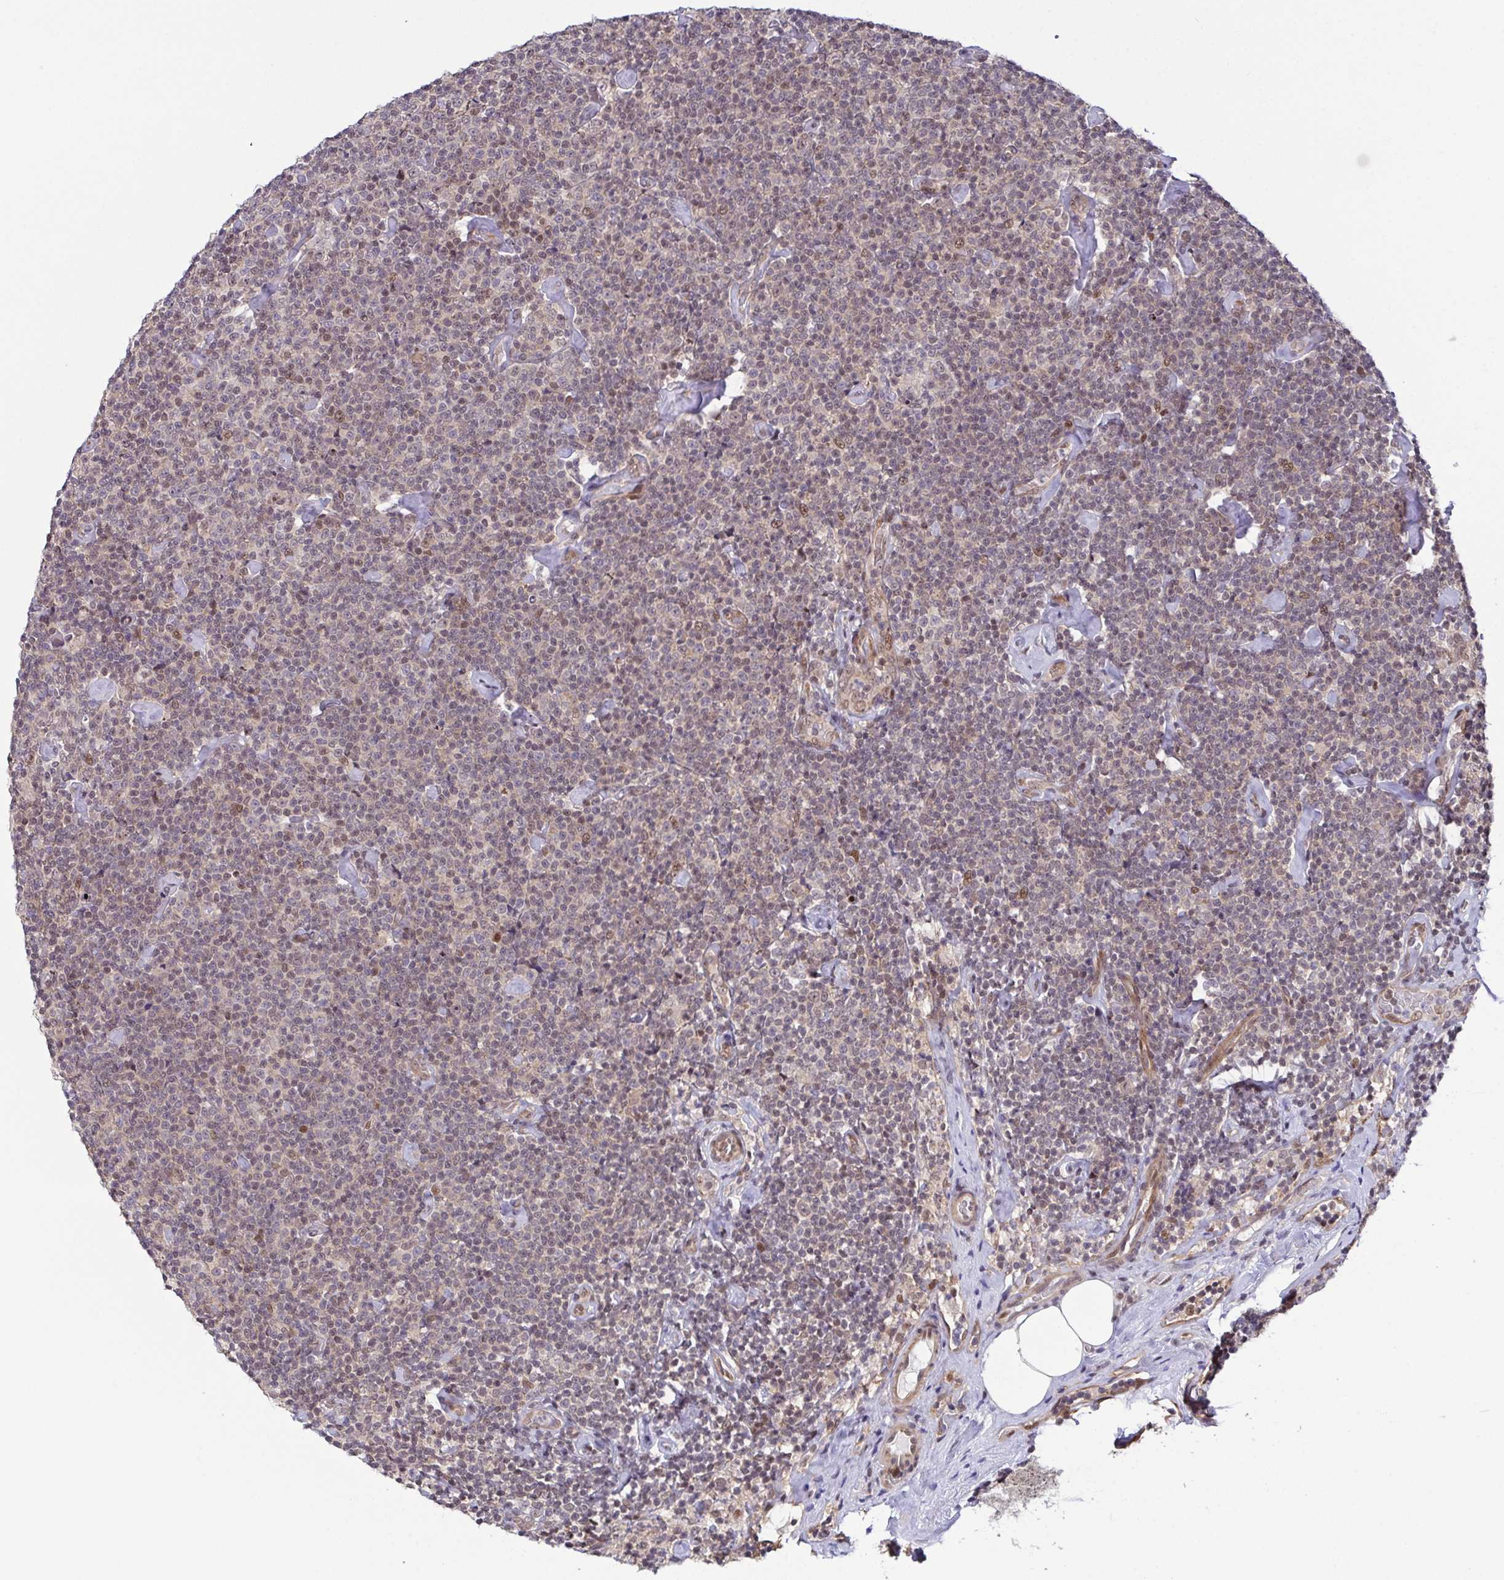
{"staining": {"intensity": "weak", "quantity": "<25%", "location": "nuclear"}, "tissue": "lymphoma", "cell_type": "Tumor cells", "image_type": "cancer", "snomed": [{"axis": "morphology", "description": "Malignant lymphoma, non-Hodgkin's type, Low grade"}, {"axis": "topography", "description": "Lymph node"}], "caption": "The photomicrograph displays no staining of tumor cells in low-grade malignant lymphoma, non-Hodgkin's type.", "gene": "DNAJB1", "patient": {"sex": "male", "age": 81}}